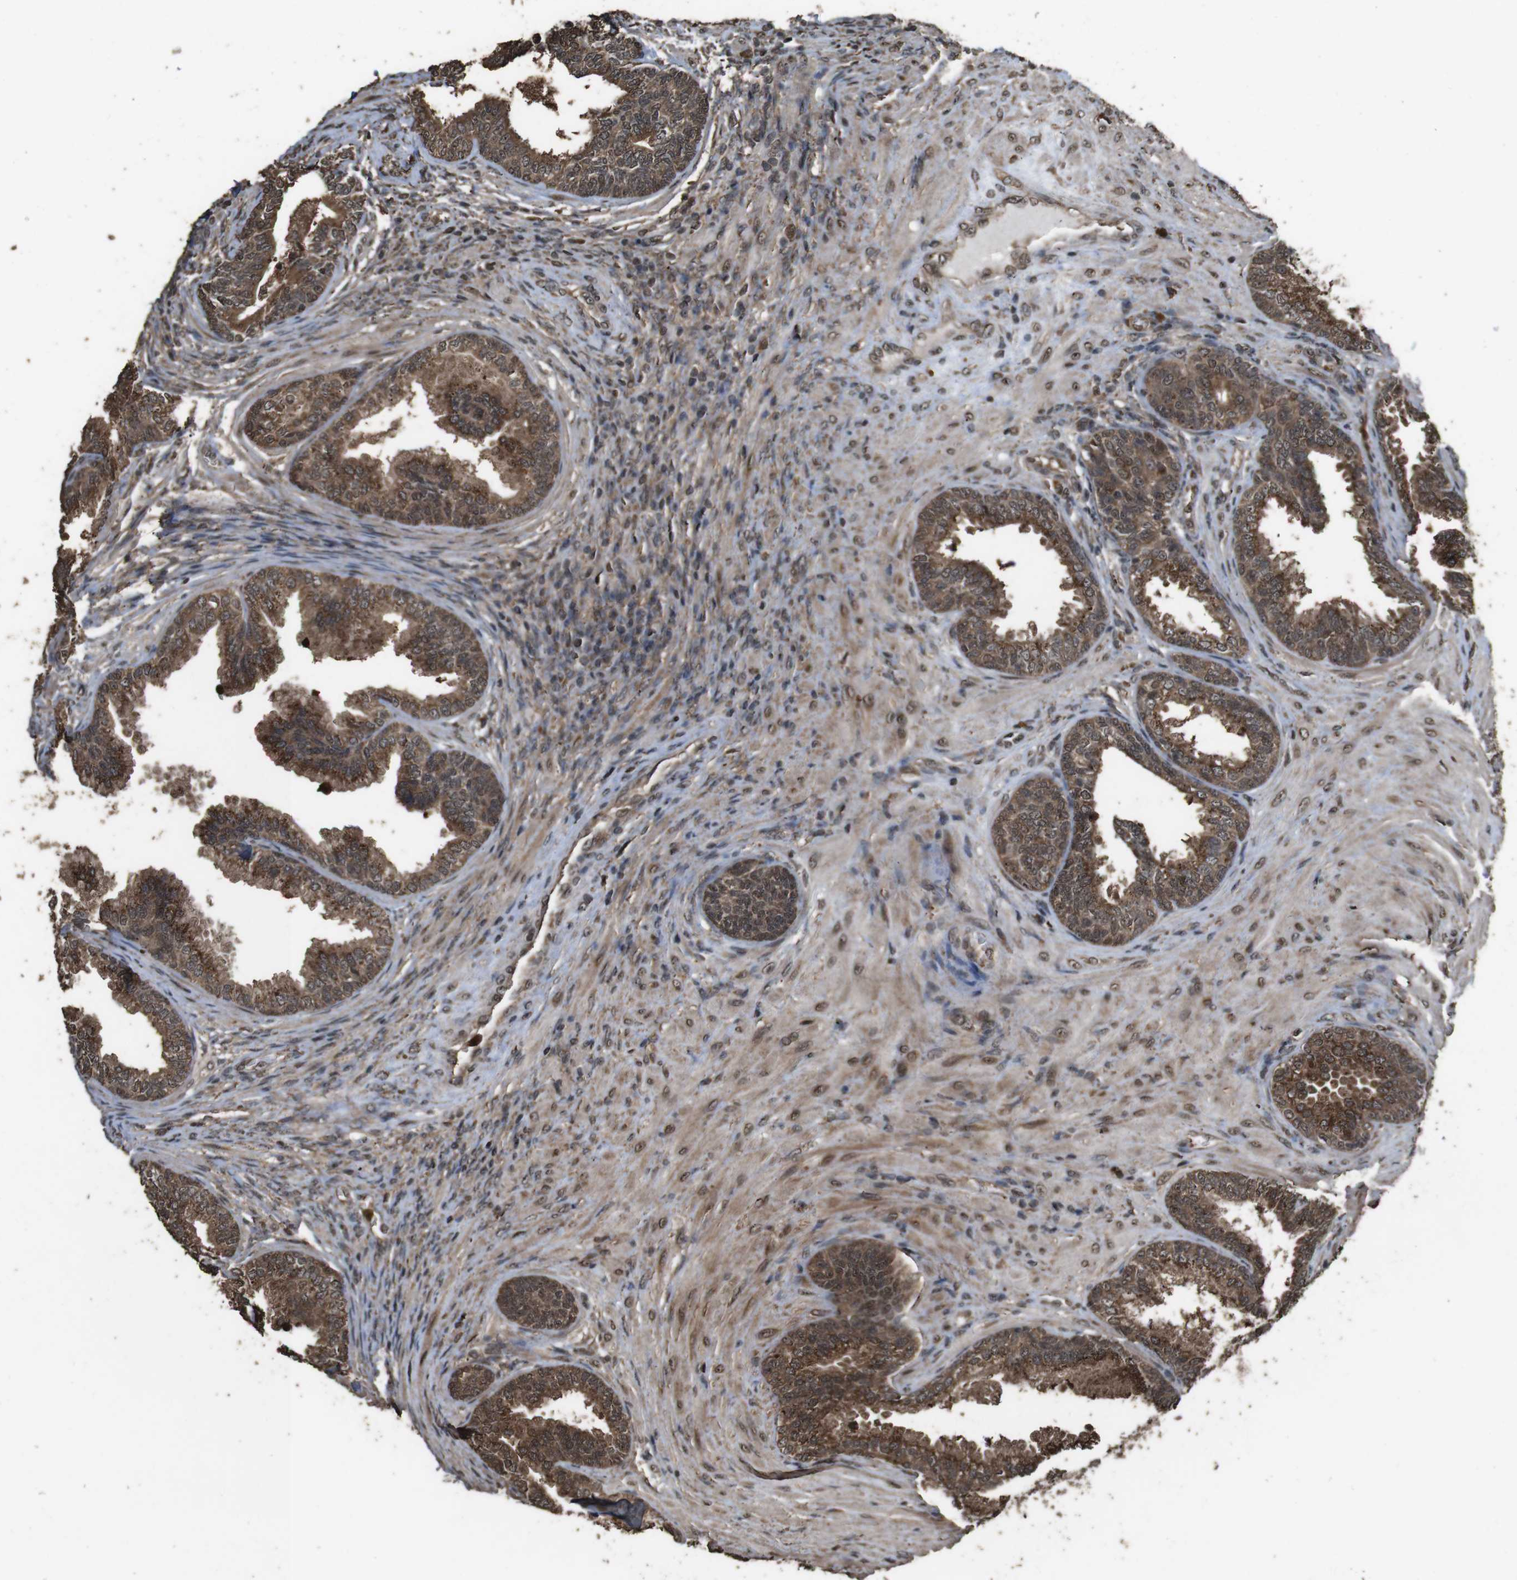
{"staining": {"intensity": "moderate", "quantity": ">75%", "location": "cytoplasmic/membranous,nuclear"}, "tissue": "prostate", "cell_type": "Glandular cells", "image_type": "normal", "snomed": [{"axis": "morphology", "description": "Normal tissue, NOS"}, {"axis": "topography", "description": "Prostate"}], "caption": "An image showing moderate cytoplasmic/membranous,nuclear positivity in about >75% of glandular cells in unremarkable prostate, as visualized by brown immunohistochemical staining.", "gene": "RRAS2", "patient": {"sex": "male", "age": 76}}